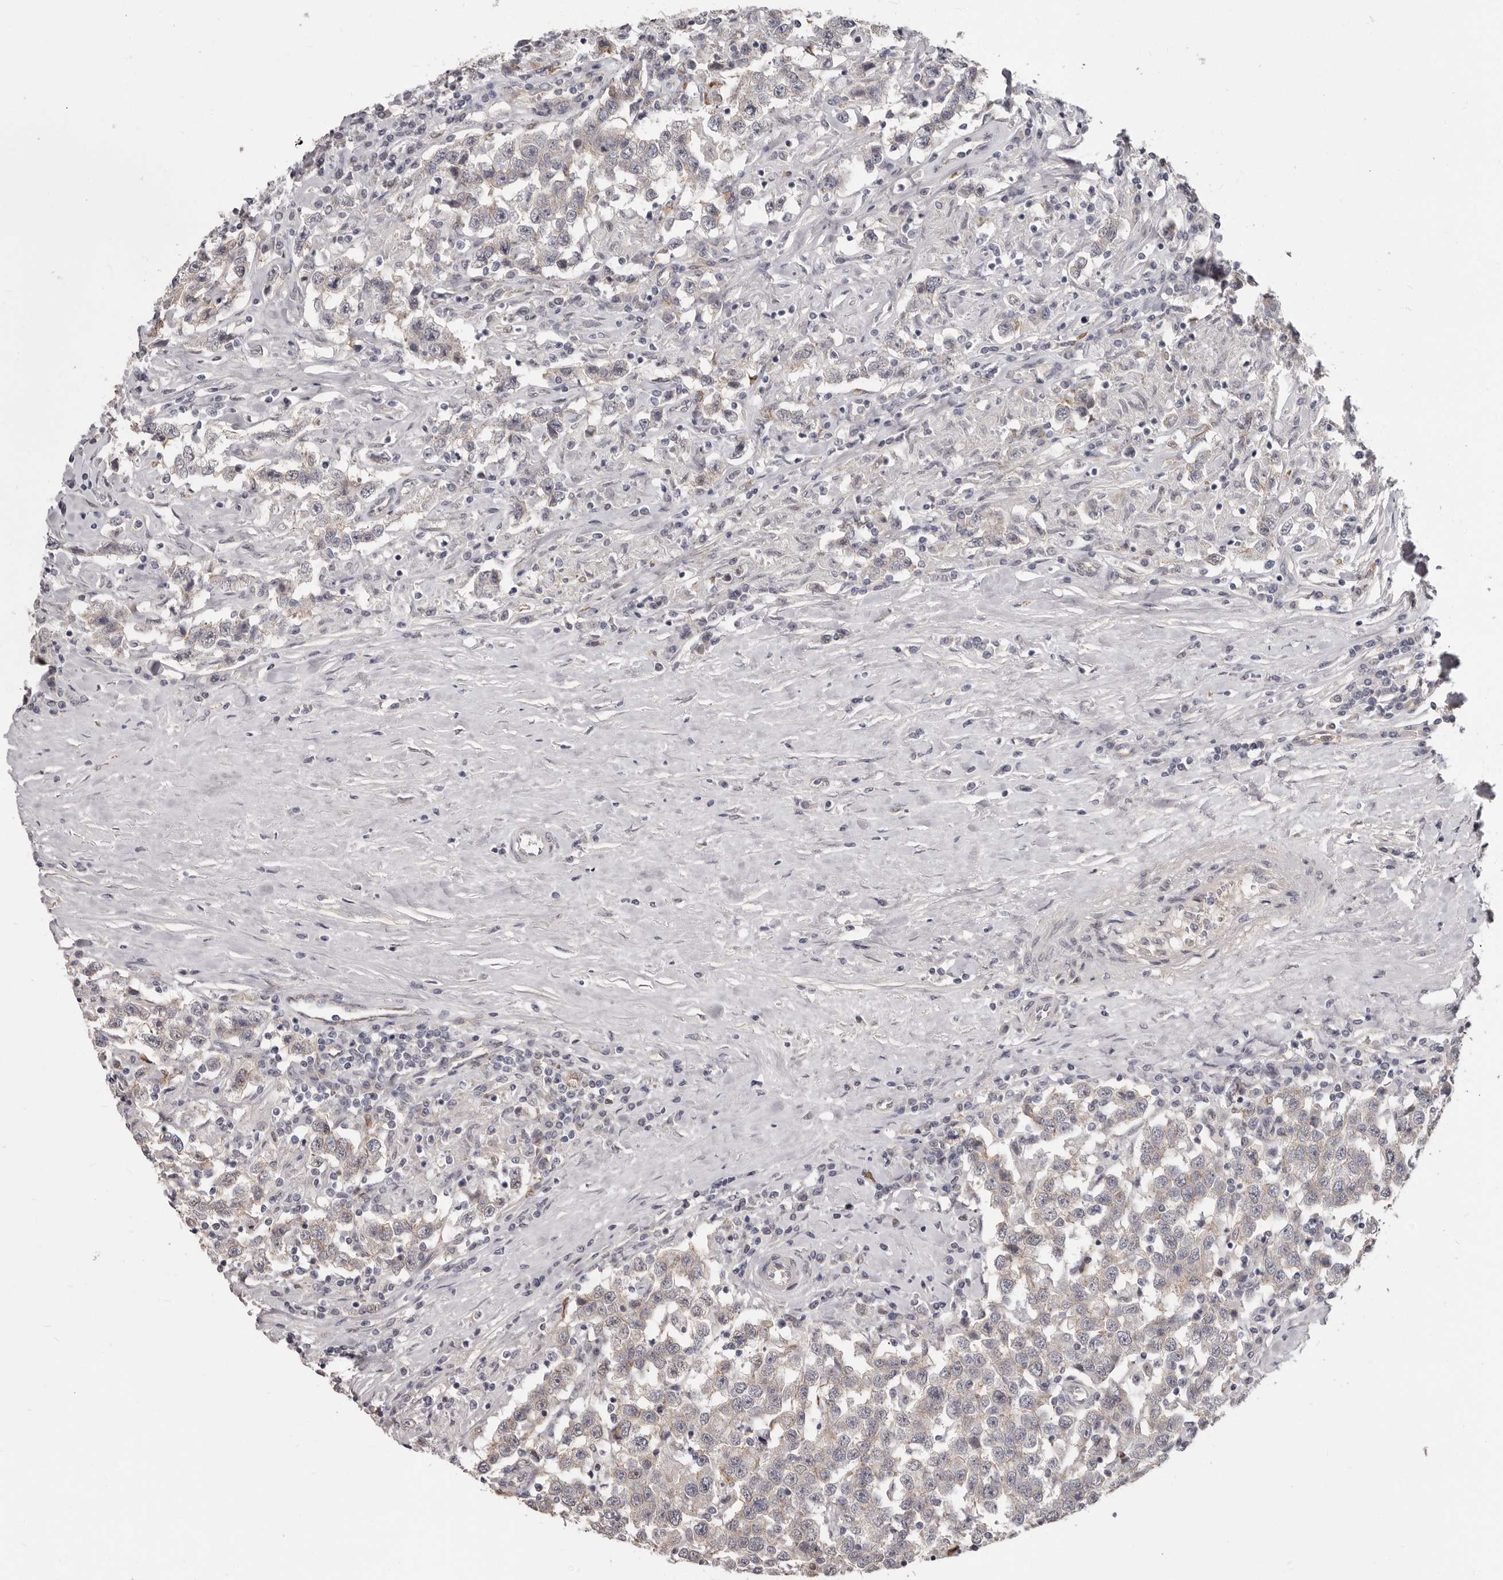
{"staining": {"intensity": "negative", "quantity": "none", "location": "none"}, "tissue": "testis cancer", "cell_type": "Tumor cells", "image_type": "cancer", "snomed": [{"axis": "morphology", "description": "Seminoma, NOS"}, {"axis": "topography", "description": "Testis"}], "caption": "An IHC micrograph of testis seminoma is shown. There is no staining in tumor cells of testis seminoma.", "gene": "GPR157", "patient": {"sex": "male", "age": 41}}